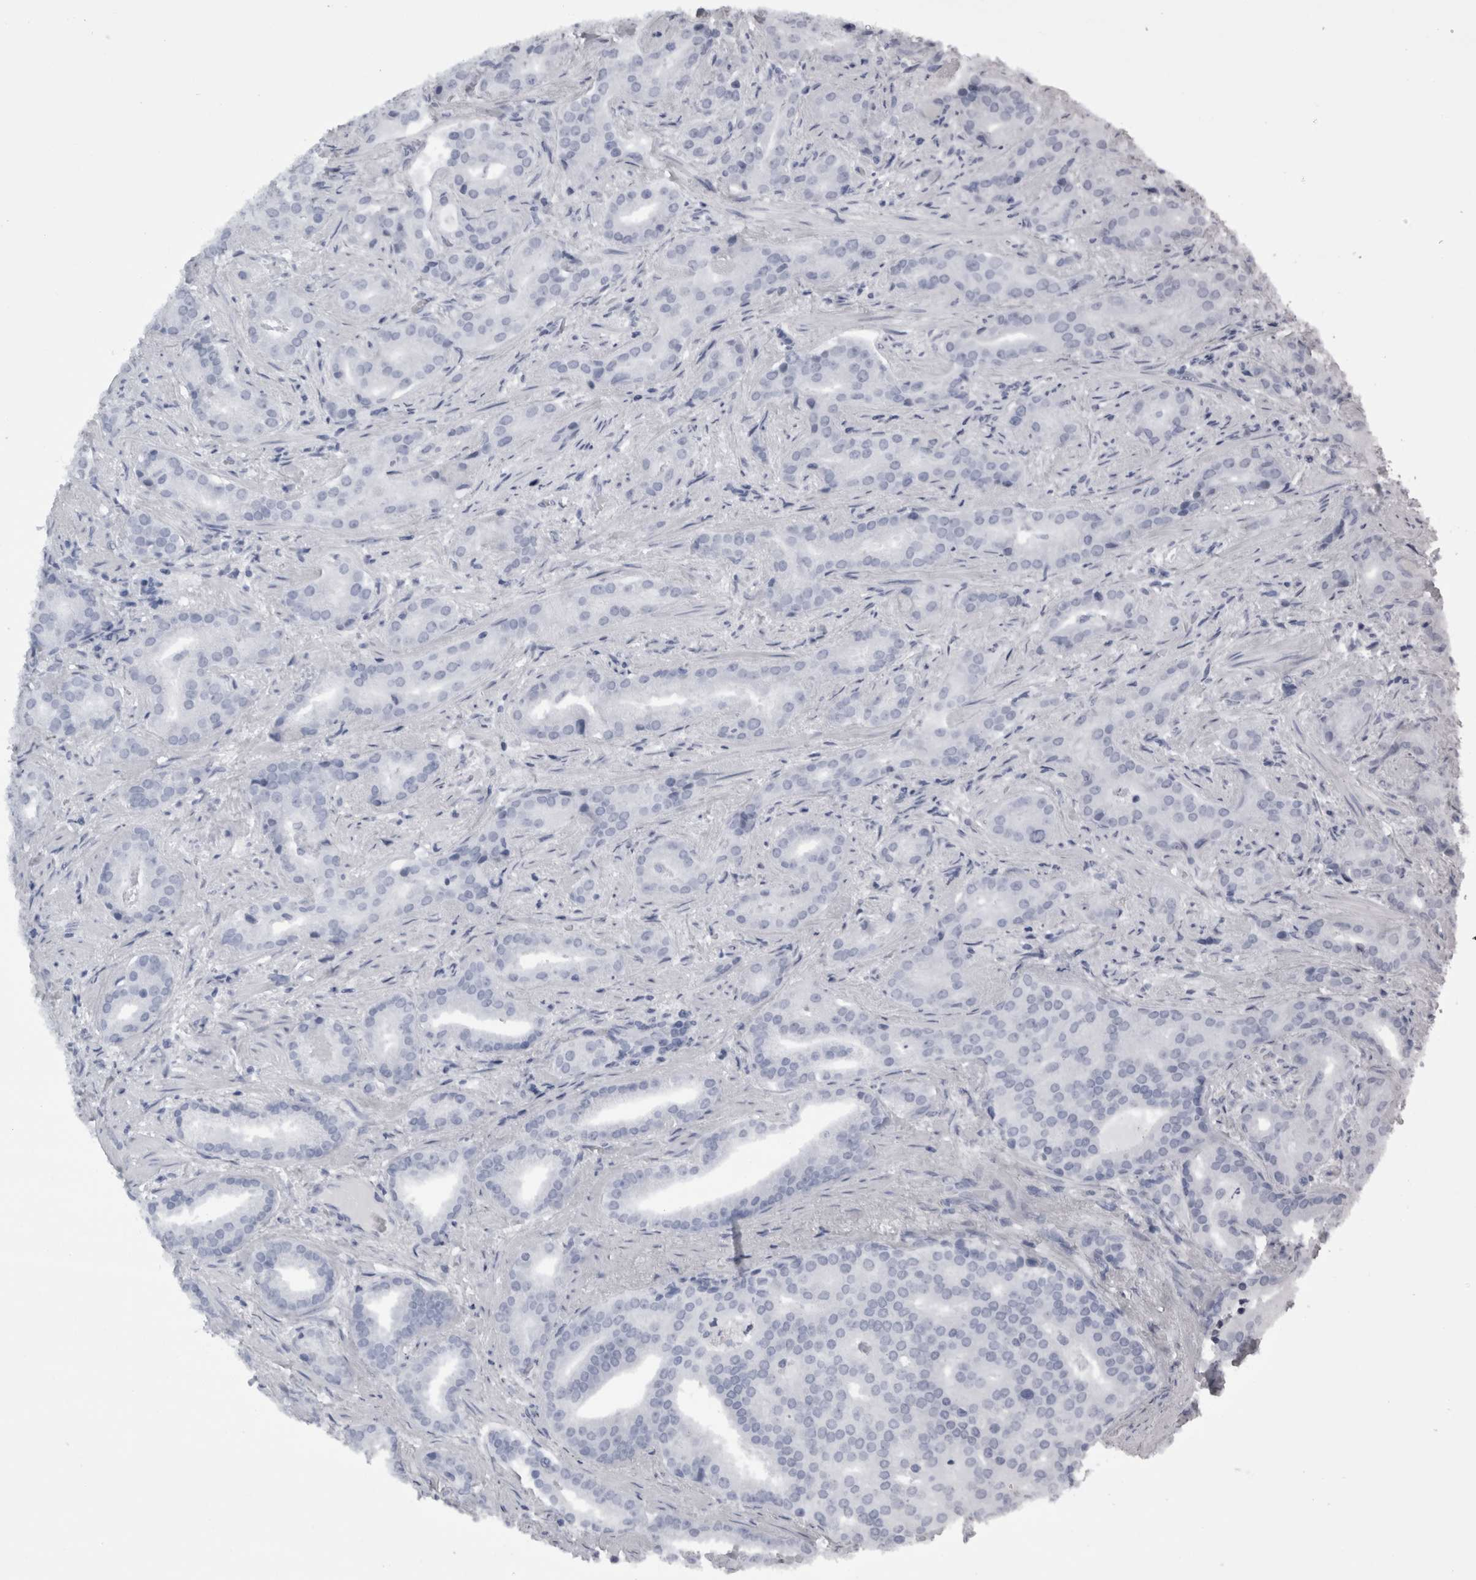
{"staining": {"intensity": "strong", "quantity": "25%-75%", "location": "nuclear"}, "tissue": "prostate cancer", "cell_type": "Tumor cells", "image_type": "cancer", "snomed": [{"axis": "morphology", "description": "Adenocarcinoma, Low grade"}, {"axis": "topography", "description": "Prostate"}], "caption": "A photomicrograph of human low-grade adenocarcinoma (prostate) stained for a protein exhibits strong nuclear brown staining in tumor cells.", "gene": "C1orf54", "patient": {"sex": "male", "age": 67}}